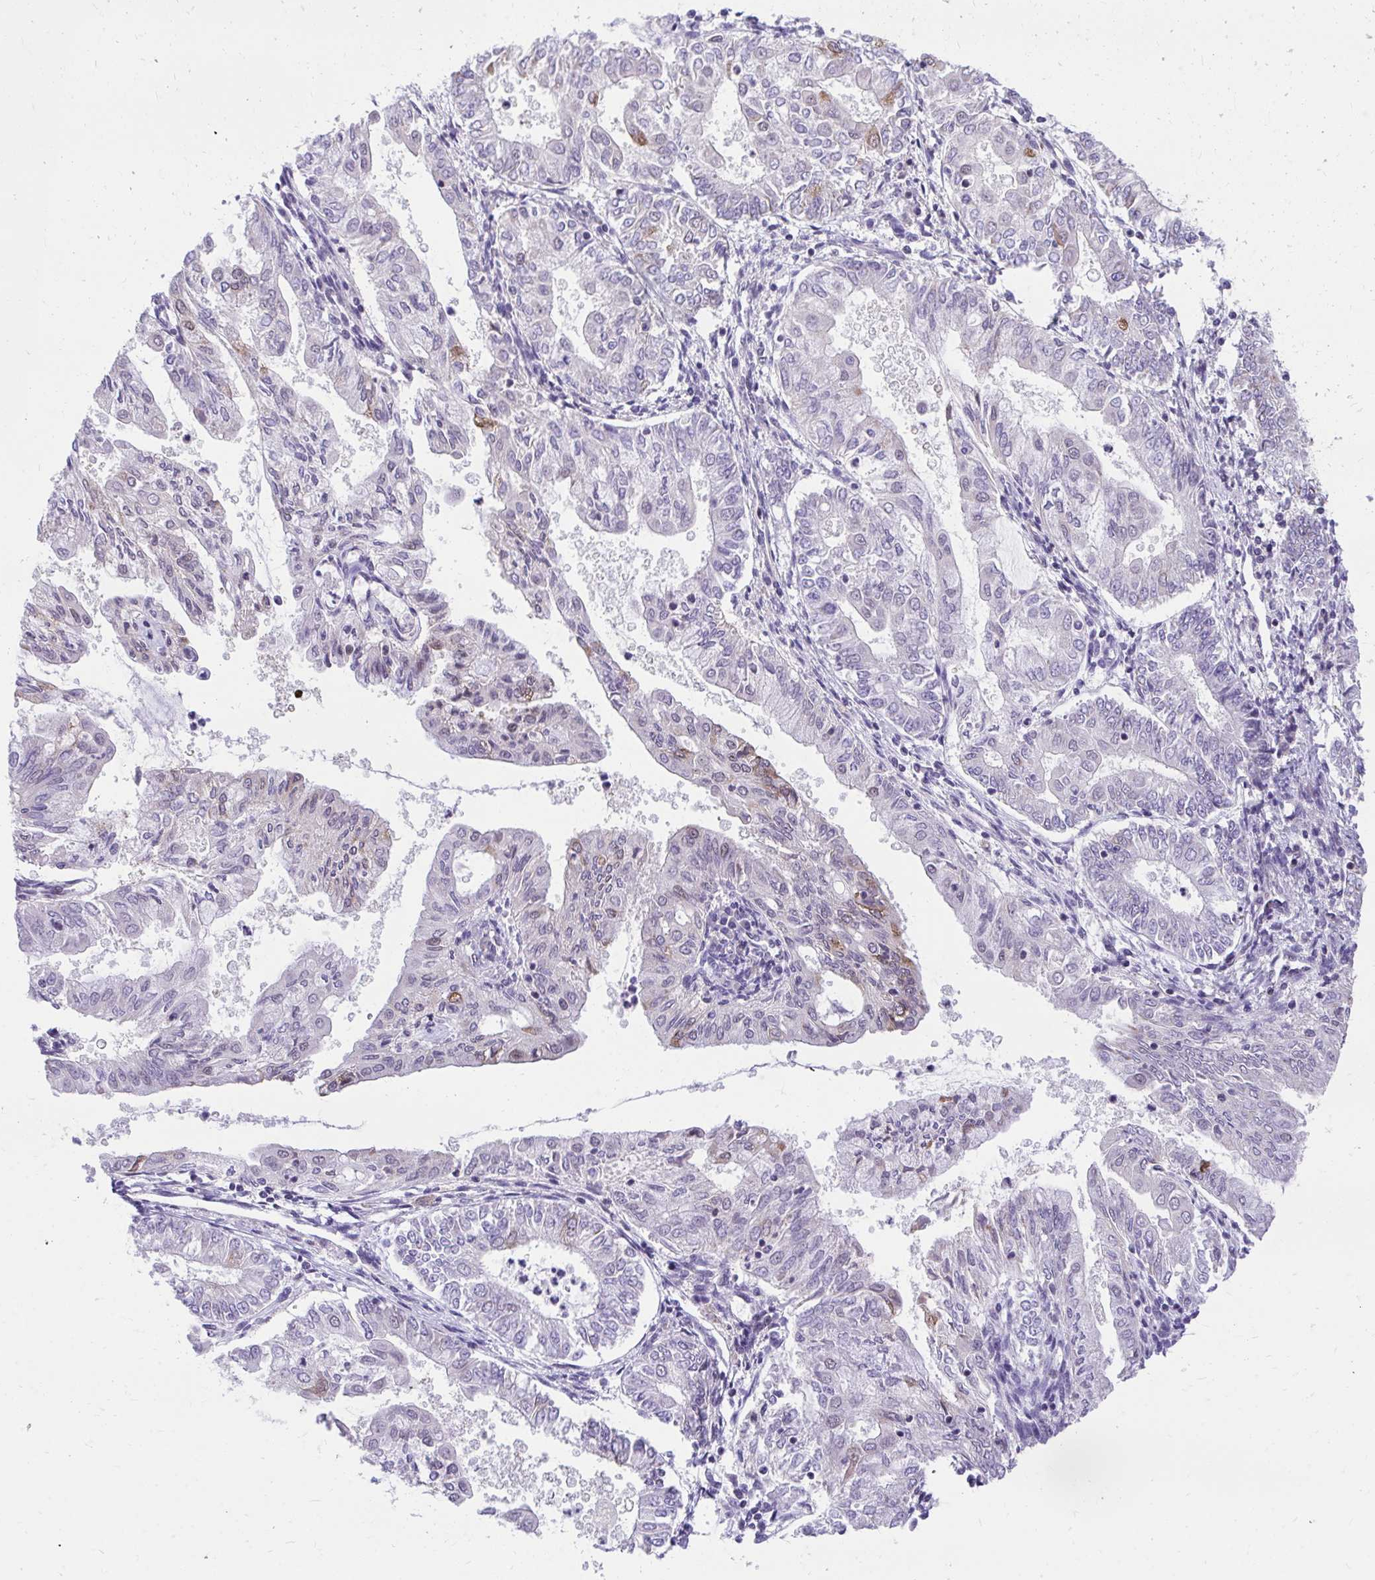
{"staining": {"intensity": "negative", "quantity": "none", "location": "none"}, "tissue": "endometrial cancer", "cell_type": "Tumor cells", "image_type": "cancer", "snomed": [{"axis": "morphology", "description": "Adenocarcinoma, NOS"}, {"axis": "topography", "description": "Endometrium"}], "caption": "Tumor cells show no significant expression in endometrial cancer (adenocarcinoma).", "gene": "HOXA4", "patient": {"sex": "female", "age": 68}}